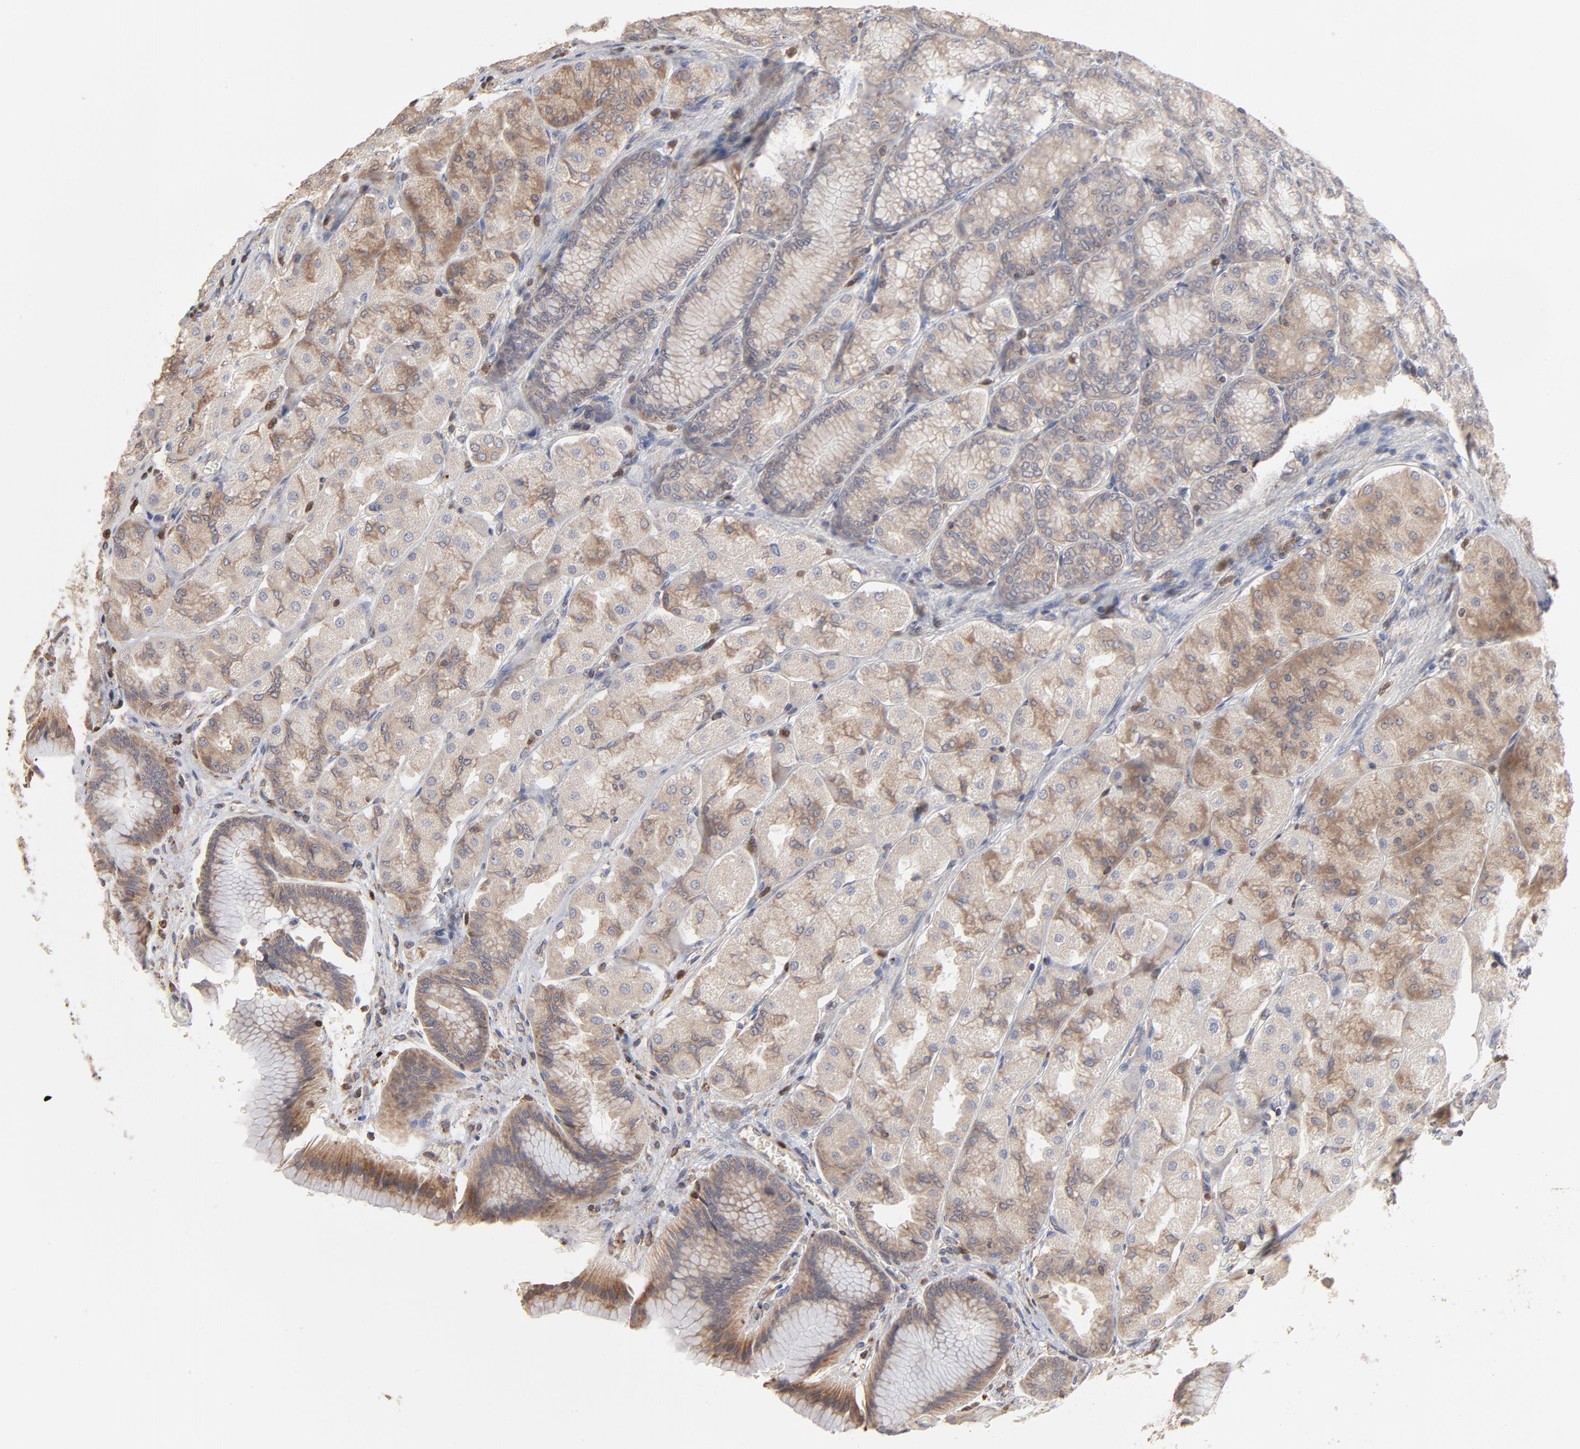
{"staining": {"intensity": "moderate", "quantity": ">75%", "location": "cytoplasmic/membranous,nuclear"}, "tissue": "stomach", "cell_type": "Glandular cells", "image_type": "normal", "snomed": [{"axis": "morphology", "description": "Normal tissue, NOS"}, {"axis": "morphology", "description": "Adenocarcinoma, NOS"}, {"axis": "topography", "description": "Stomach"}, {"axis": "topography", "description": "Stomach, lower"}], "caption": "High-power microscopy captured an IHC photomicrograph of normal stomach, revealing moderate cytoplasmic/membranous,nuclear expression in about >75% of glandular cells. (DAB (3,3'-diaminobenzidine) IHC, brown staining for protein, blue staining for nuclei).", "gene": "RNF213", "patient": {"sex": "female", "age": 65}}